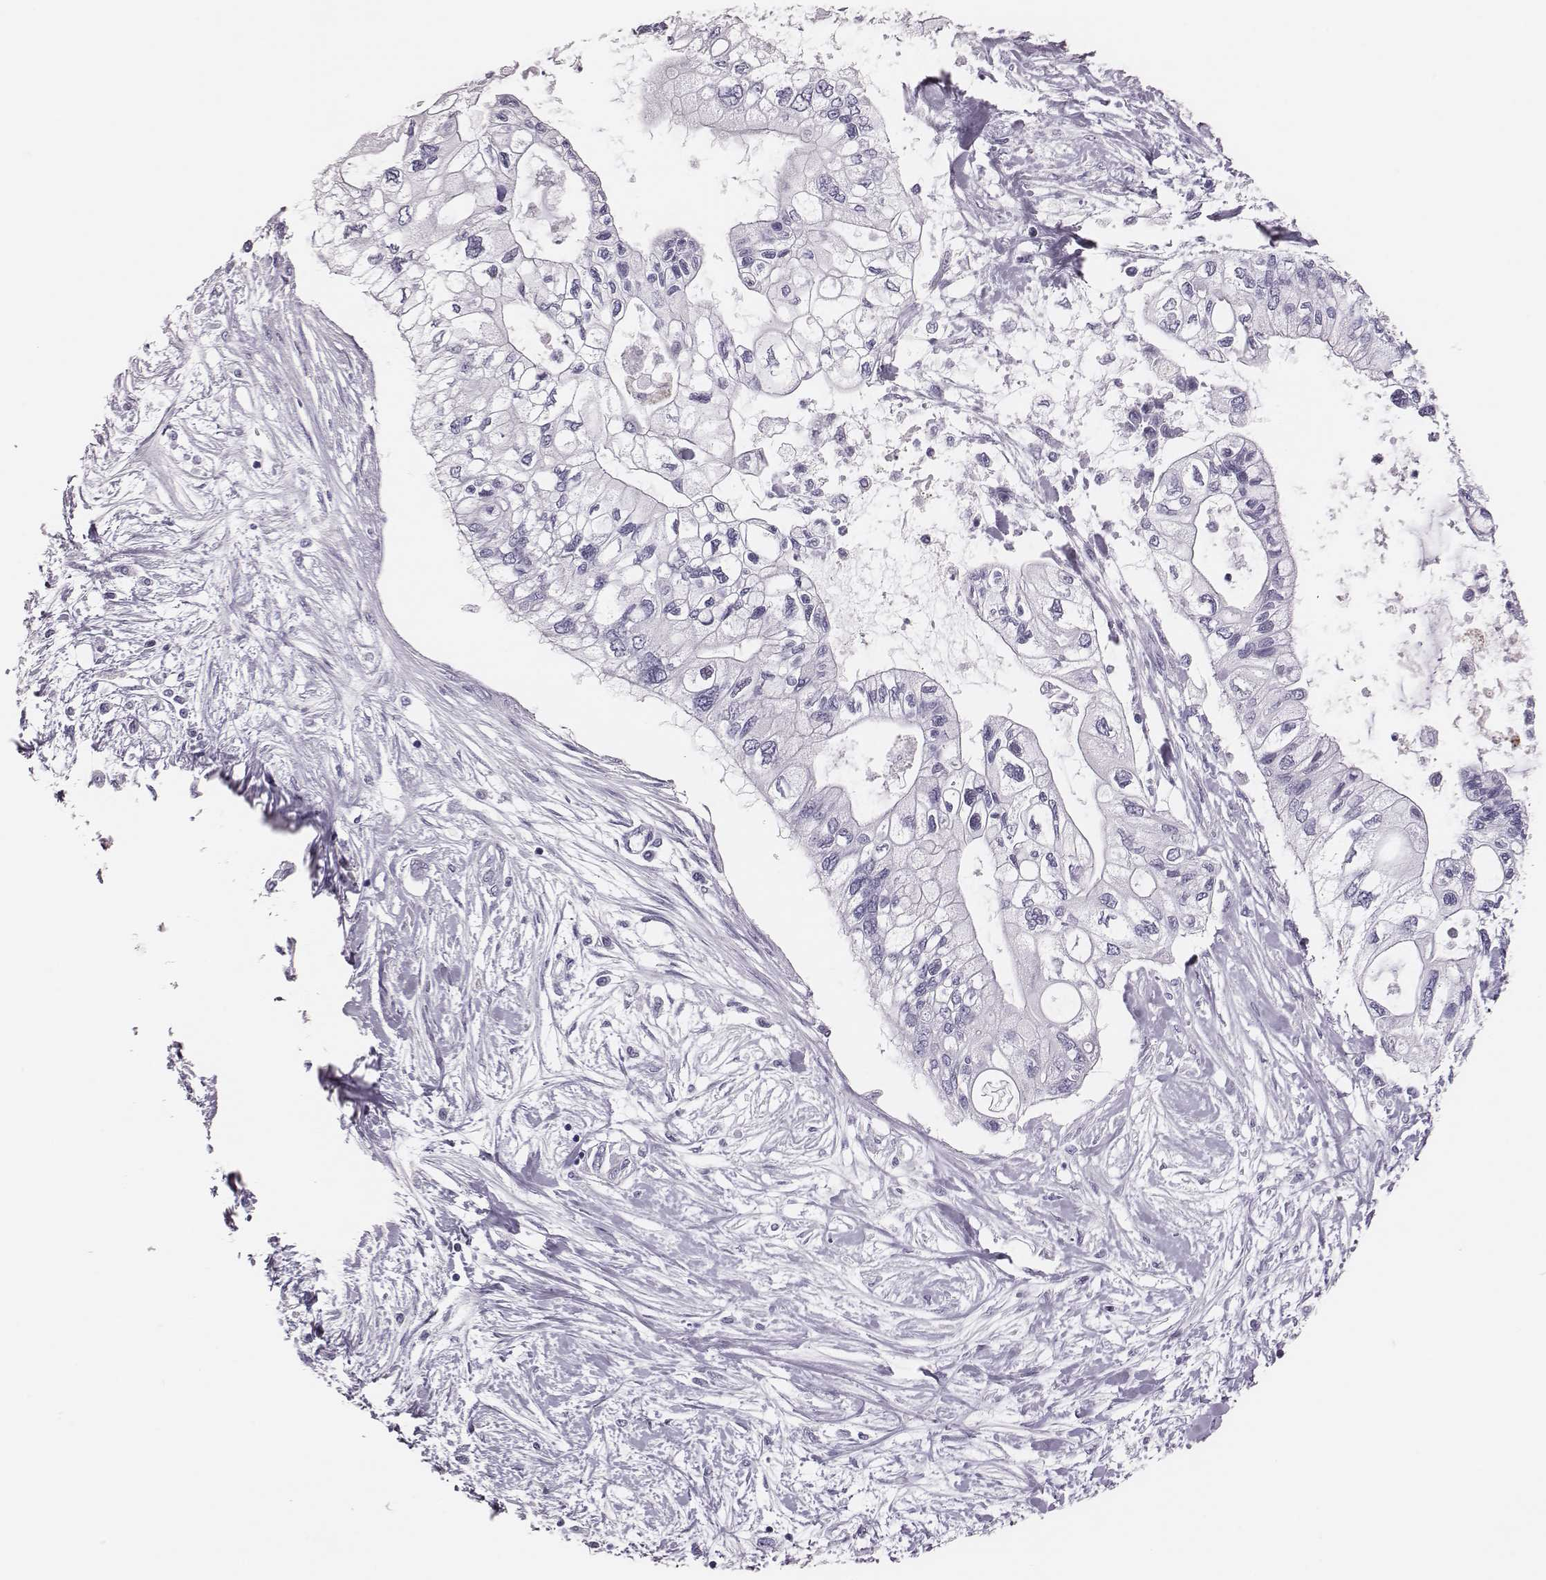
{"staining": {"intensity": "negative", "quantity": "none", "location": "none"}, "tissue": "pancreatic cancer", "cell_type": "Tumor cells", "image_type": "cancer", "snomed": [{"axis": "morphology", "description": "Adenocarcinoma, NOS"}, {"axis": "topography", "description": "Pancreas"}], "caption": "Immunohistochemistry of human pancreatic adenocarcinoma demonstrates no expression in tumor cells. (Brightfield microscopy of DAB immunohistochemistry (IHC) at high magnification).", "gene": "H1-6", "patient": {"sex": "female", "age": 77}}